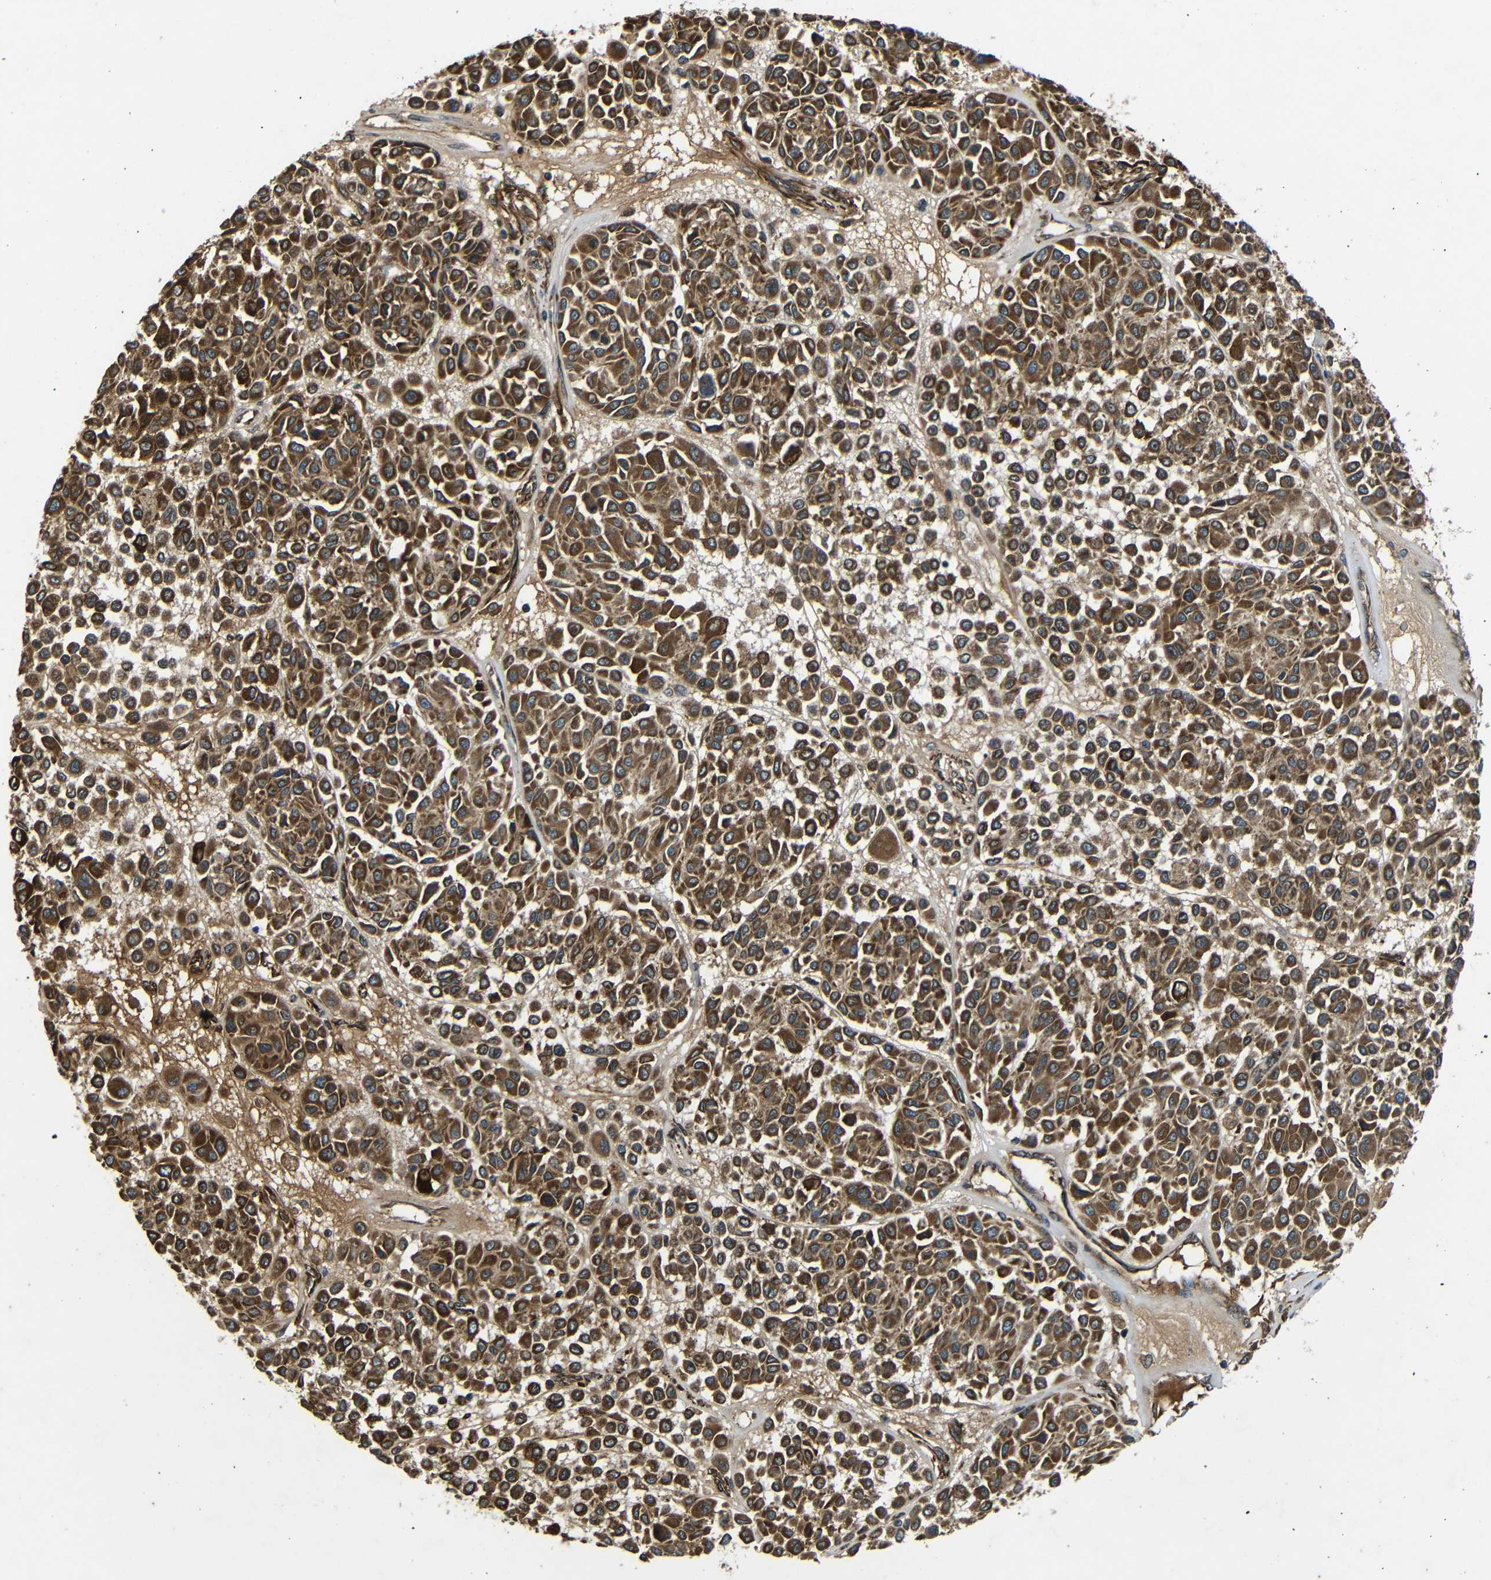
{"staining": {"intensity": "strong", "quantity": ">75%", "location": "cytoplasmic/membranous"}, "tissue": "melanoma", "cell_type": "Tumor cells", "image_type": "cancer", "snomed": [{"axis": "morphology", "description": "Malignant melanoma, Metastatic site"}, {"axis": "topography", "description": "Soft tissue"}], "caption": "About >75% of tumor cells in human melanoma demonstrate strong cytoplasmic/membranous protein staining as visualized by brown immunohistochemical staining.", "gene": "TRPC1", "patient": {"sex": "male", "age": 41}}